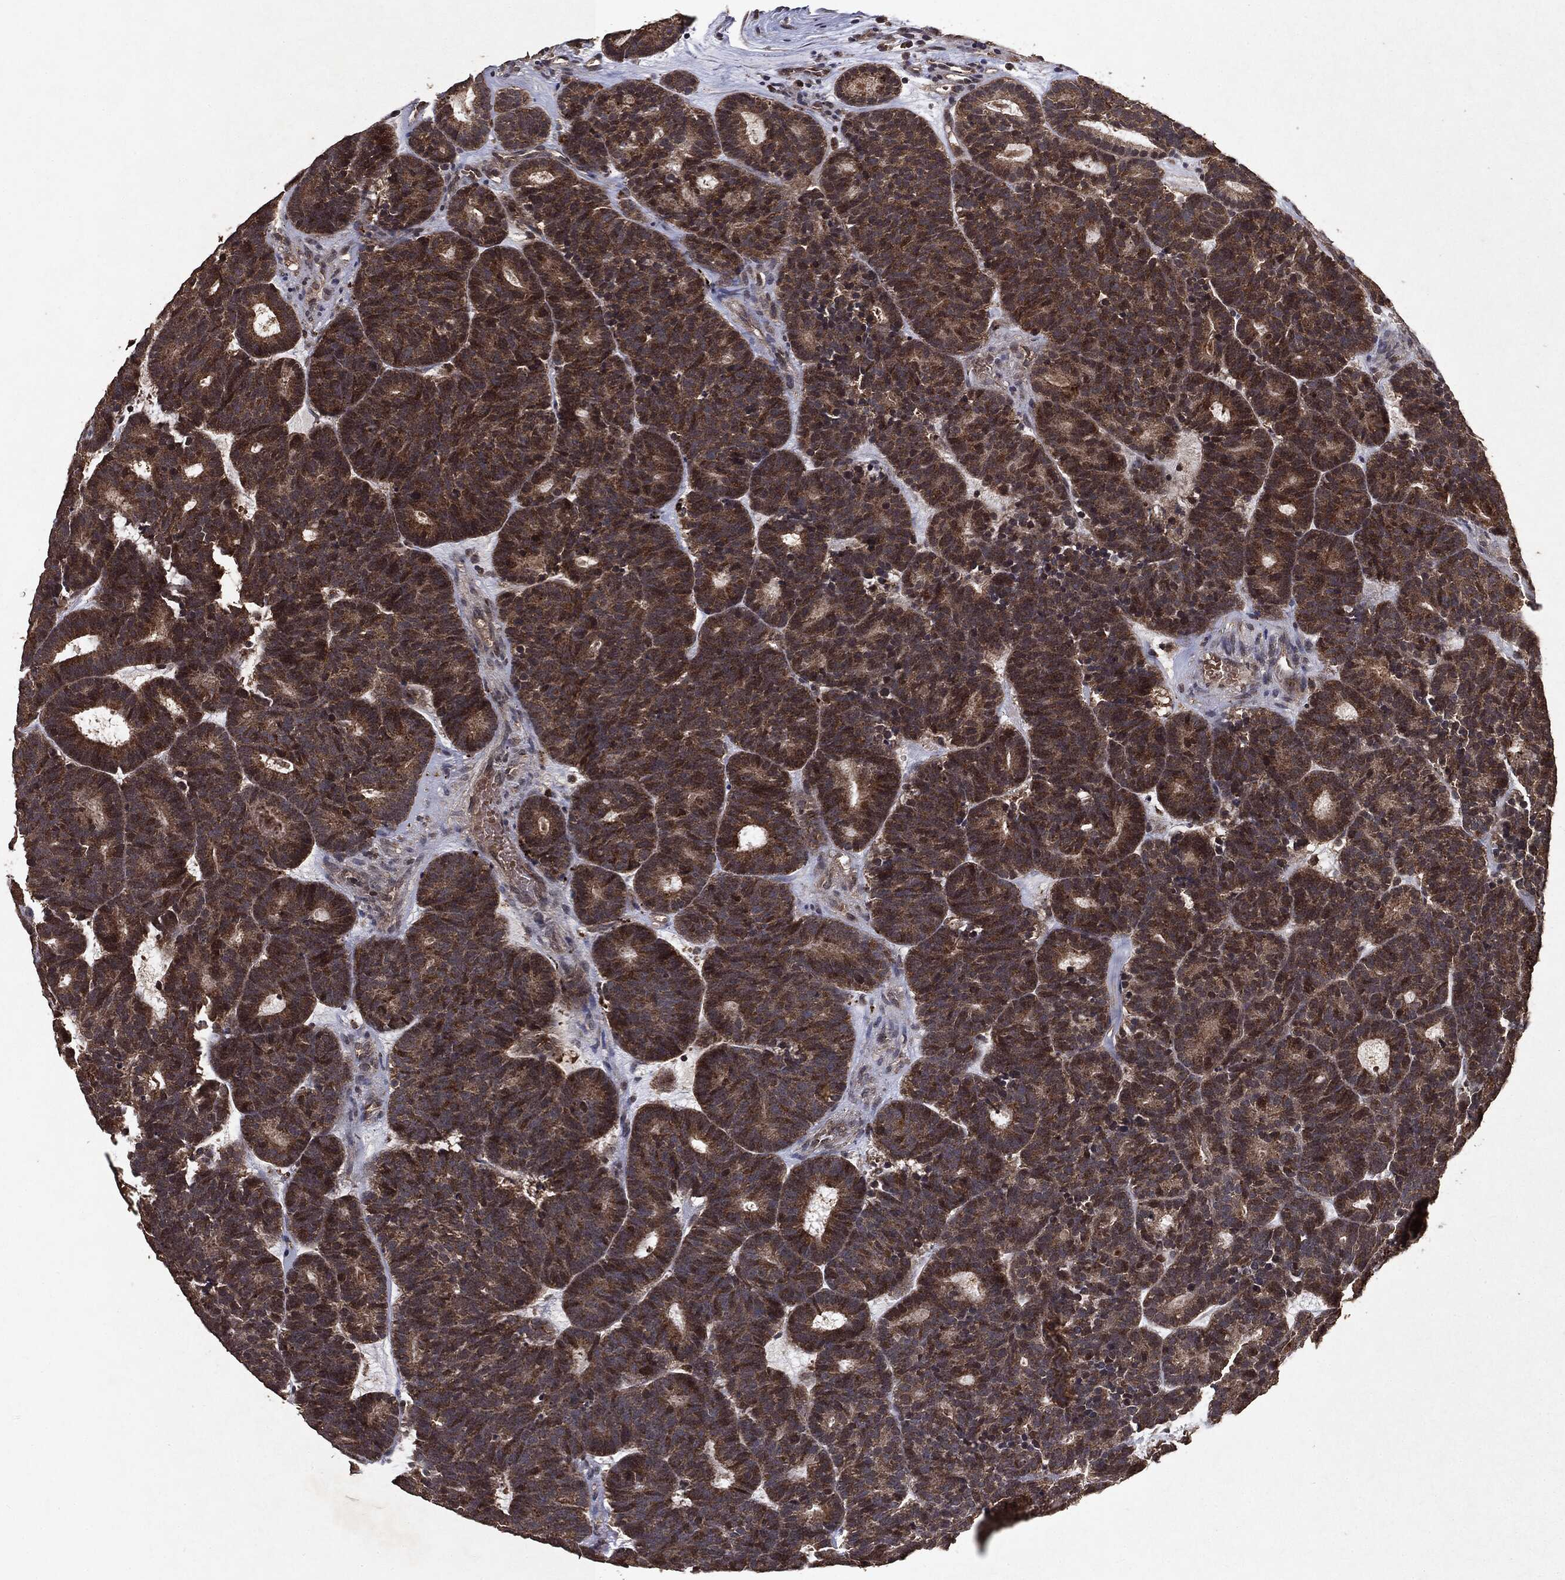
{"staining": {"intensity": "moderate", "quantity": ">75%", "location": "cytoplasmic/membranous"}, "tissue": "head and neck cancer", "cell_type": "Tumor cells", "image_type": "cancer", "snomed": [{"axis": "morphology", "description": "Adenocarcinoma, NOS"}, {"axis": "topography", "description": "Head-Neck"}], "caption": "Head and neck cancer stained with a brown dye shows moderate cytoplasmic/membranous positive staining in about >75% of tumor cells.", "gene": "MTOR", "patient": {"sex": "female", "age": 81}}